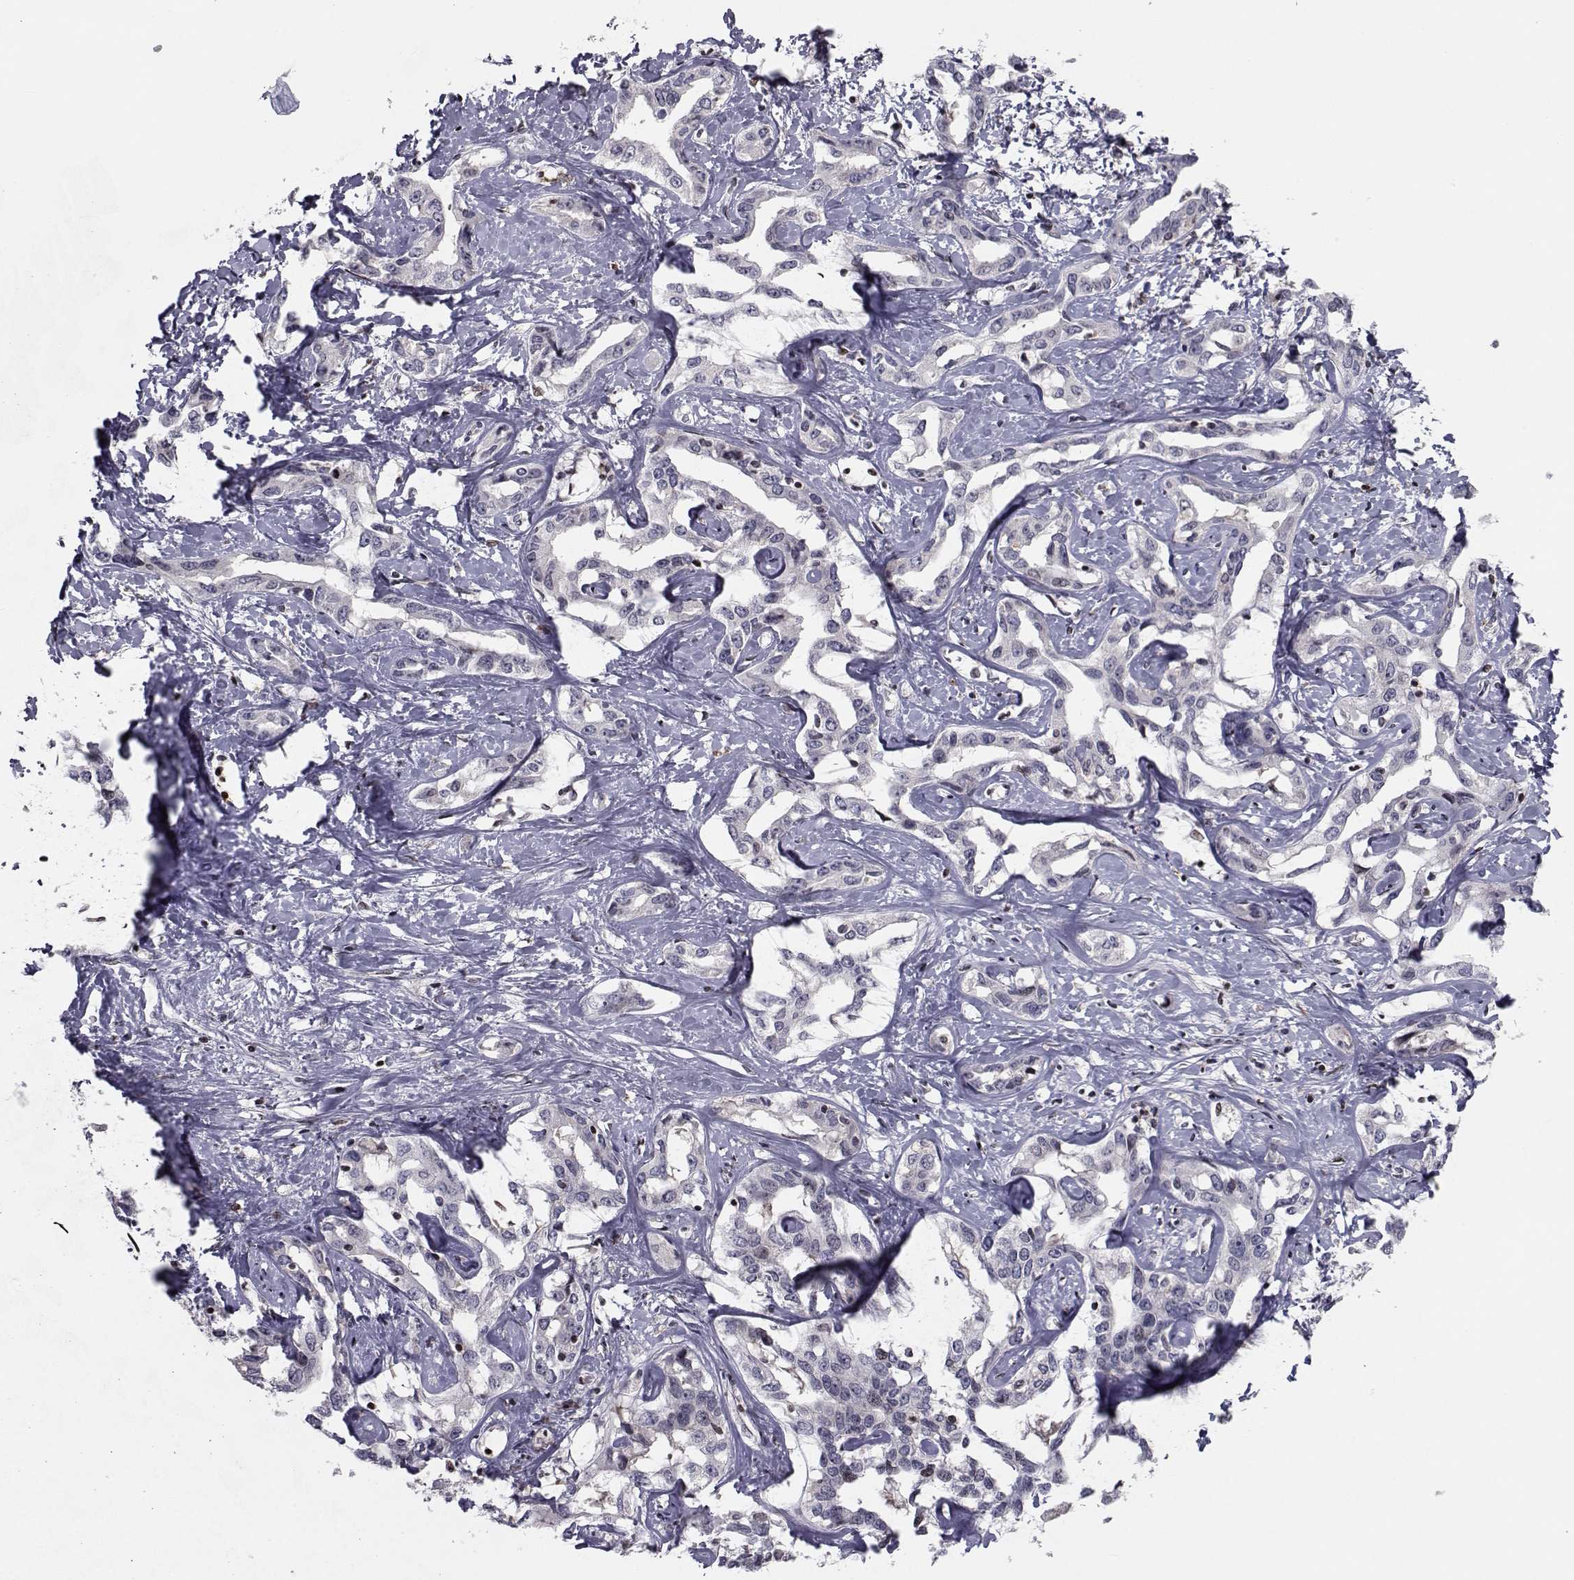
{"staining": {"intensity": "negative", "quantity": "none", "location": "none"}, "tissue": "liver cancer", "cell_type": "Tumor cells", "image_type": "cancer", "snomed": [{"axis": "morphology", "description": "Cholangiocarcinoma"}, {"axis": "topography", "description": "Liver"}], "caption": "This is an immunohistochemistry (IHC) micrograph of human liver cancer (cholangiocarcinoma). There is no staining in tumor cells.", "gene": "PCP4L1", "patient": {"sex": "male", "age": 59}}